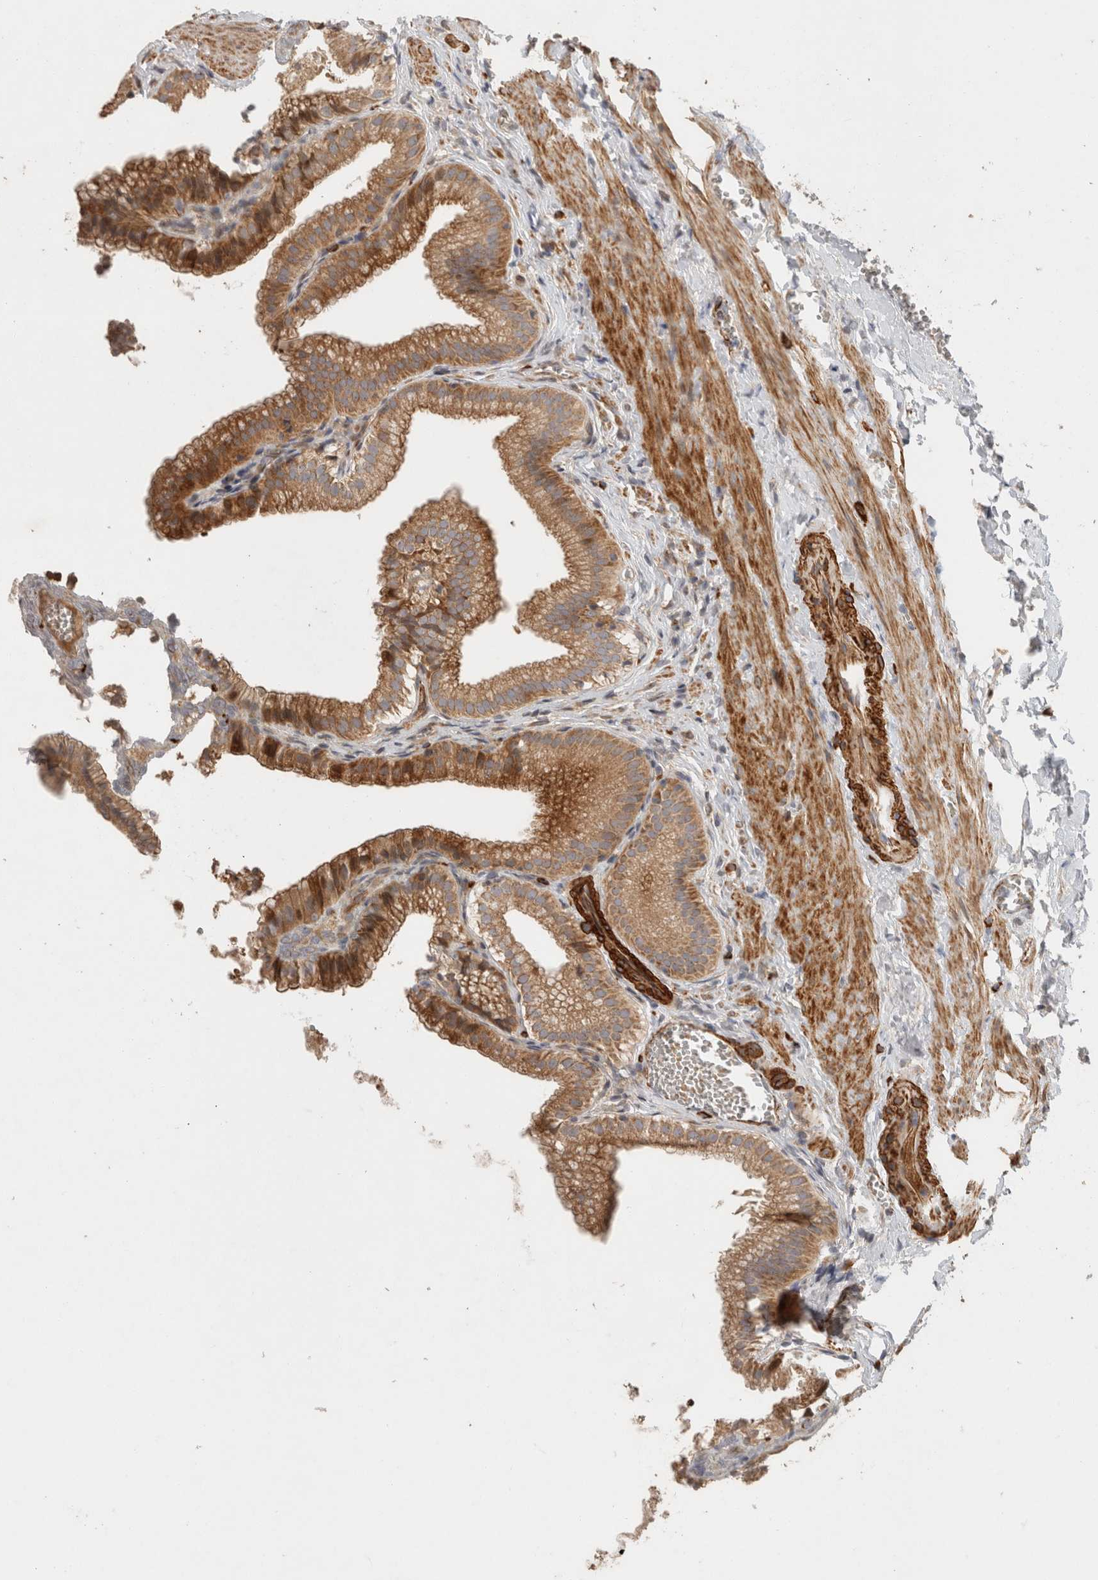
{"staining": {"intensity": "moderate", "quantity": ">75%", "location": "cytoplasmic/membranous"}, "tissue": "gallbladder", "cell_type": "Glandular cells", "image_type": "normal", "snomed": [{"axis": "morphology", "description": "Normal tissue, NOS"}, {"axis": "topography", "description": "Gallbladder"}], "caption": "Immunohistochemical staining of normal human gallbladder shows moderate cytoplasmic/membranous protein positivity in about >75% of glandular cells. The protein is shown in brown color, while the nuclei are stained blue.", "gene": "SIPA1L2", "patient": {"sex": "male", "age": 38}}